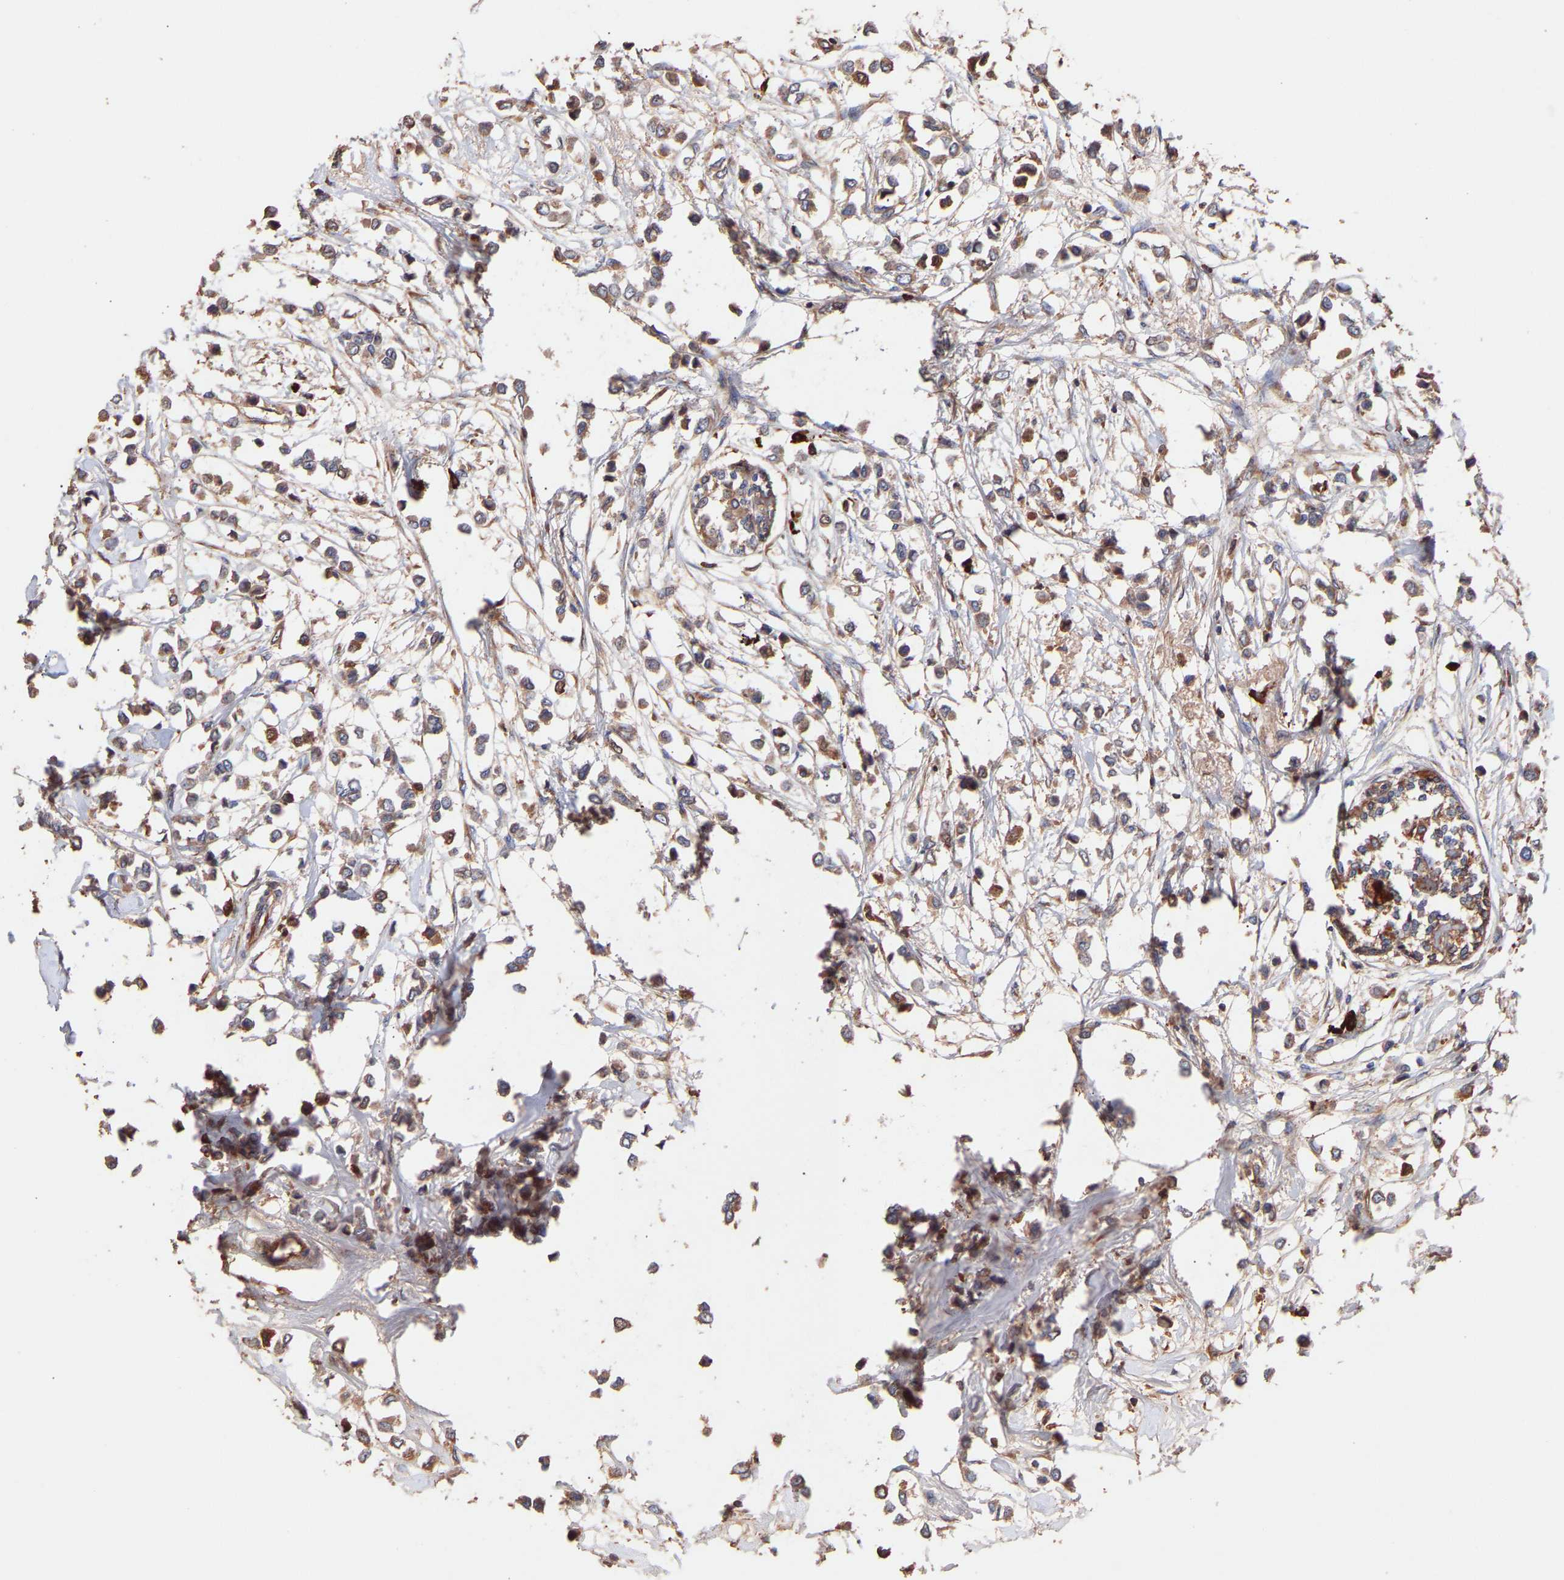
{"staining": {"intensity": "strong", "quantity": ">75%", "location": "cytoplasmic/membranous"}, "tissue": "breast cancer", "cell_type": "Tumor cells", "image_type": "cancer", "snomed": [{"axis": "morphology", "description": "Lobular carcinoma"}, {"axis": "topography", "description": "Breast"}], "caption": "Immunohistochemical staining of breast lobular carcinoma exhibits strong cytoplasmic/membranous protein expression in about >75% of tumor cells.", "gene": "TMEM268", "patient": {"sex": "female", "age": 51}}